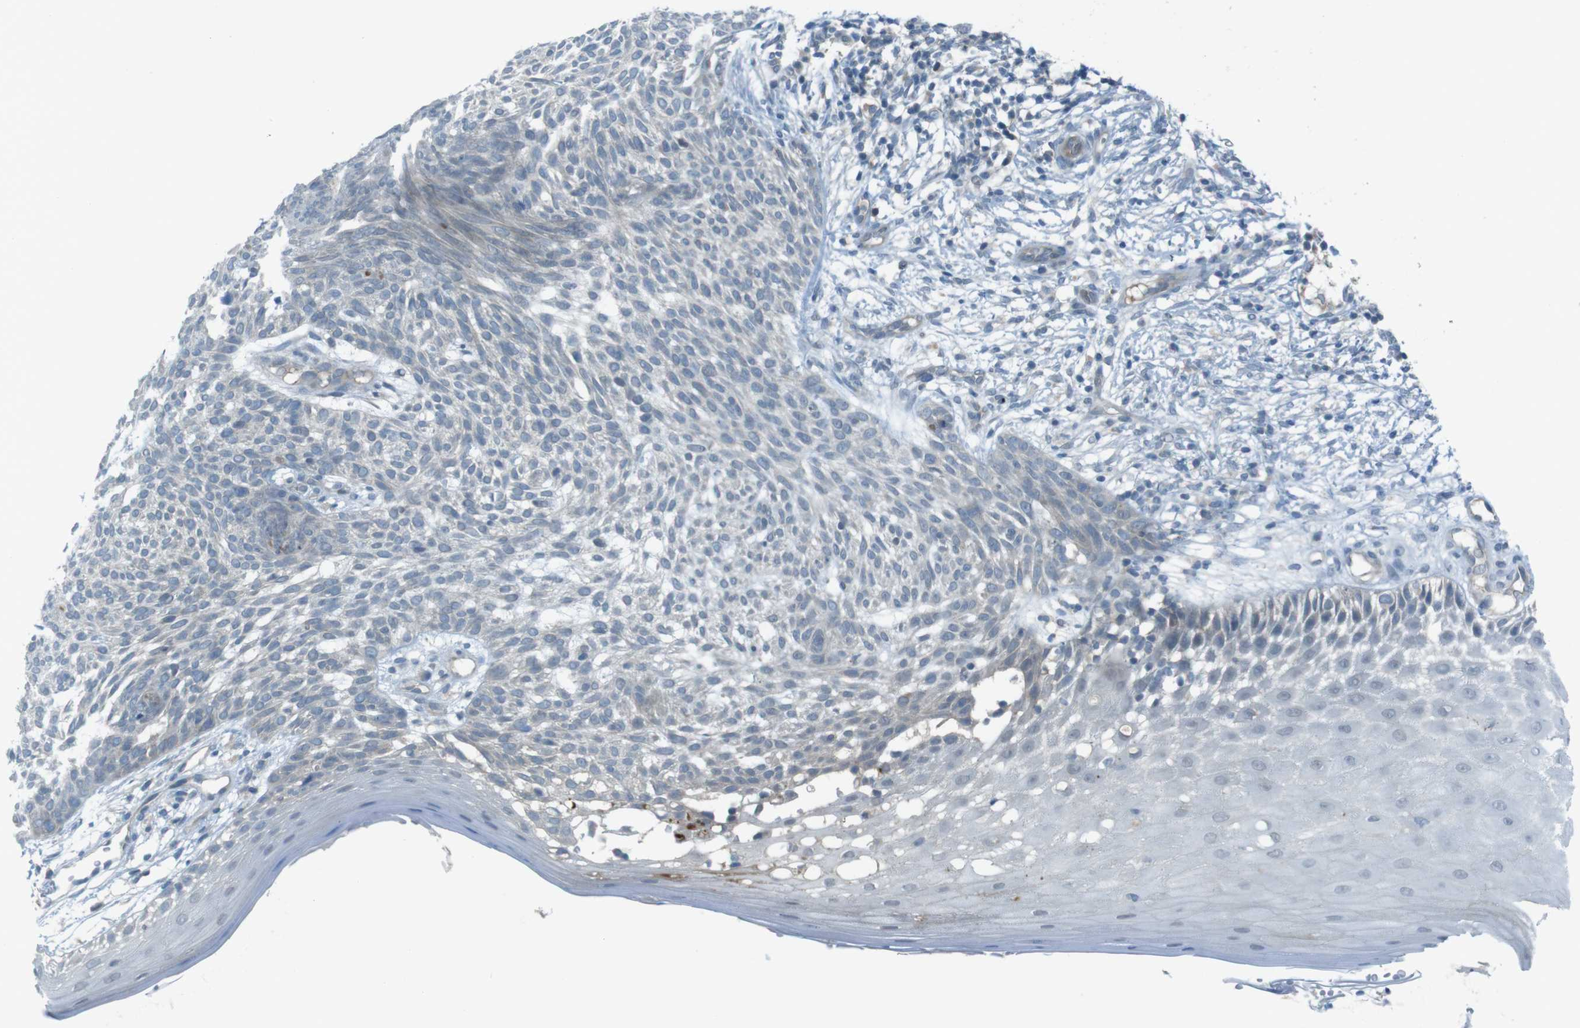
{"staining": {"intensity": "negative", "quantity": "none", "location": "none"}, "tissue": "skin cancer", "cell_type": "Tumor cells", "image_type": "cancer", "snomed": [{"axis": "morphology", "description": "Basal cell carcinoma"}, {"axis": "topography", "description": "Skin"}], "caption": "The micrograph demonstrates no significant positivity in tumor cells of basal cell carcinoma (skin).", "gene": "ZDHHC20", "patient": {"sex": "female", "age": 59}}